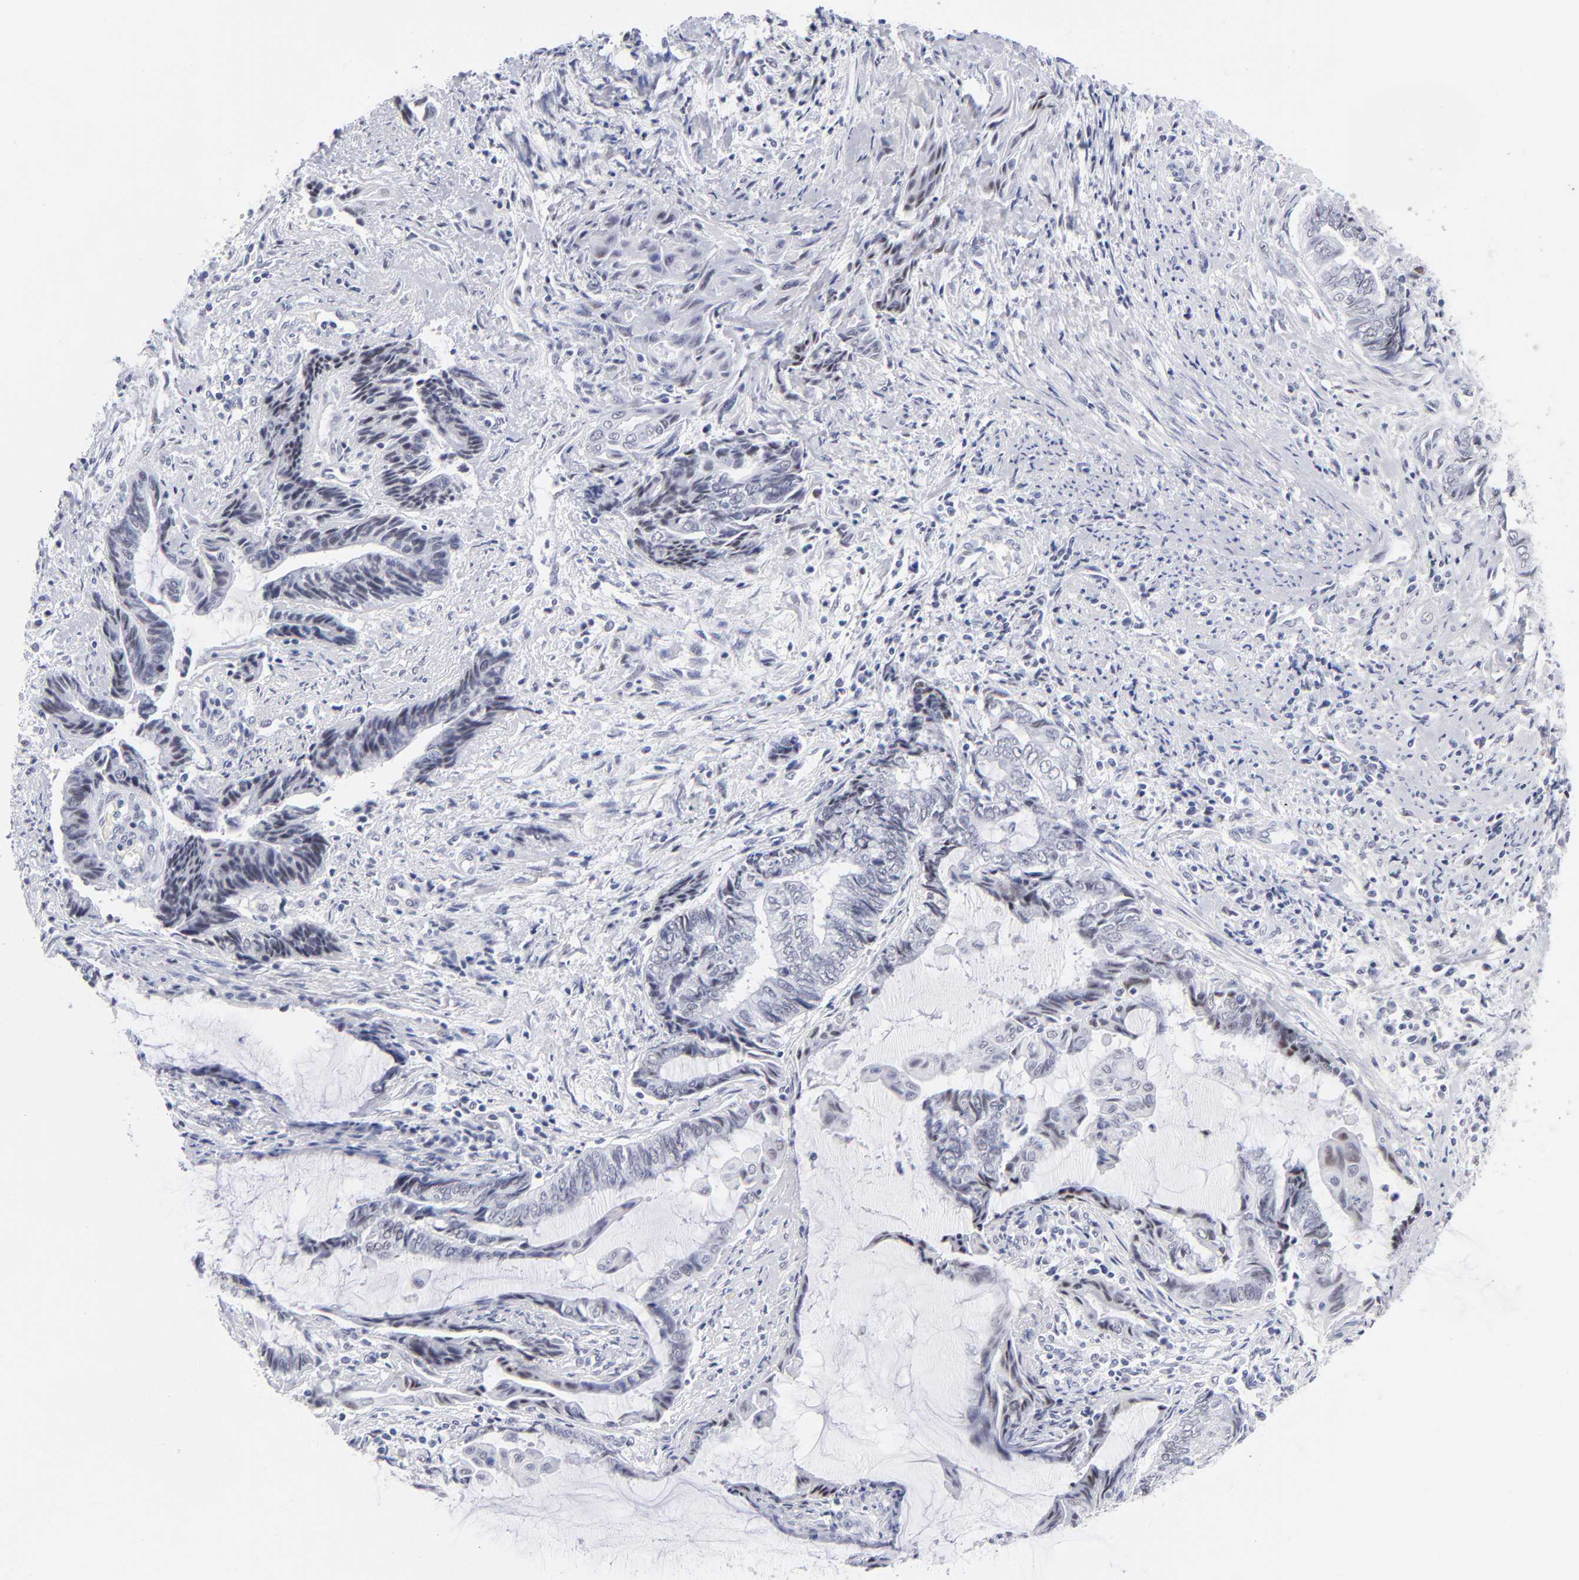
{"staining": {"intensity": "weak", "quantity": "<25%", "location": "nuclear"}, "tissue": "endometrial cancer", "cell_type": "Tumor cells", "image_type": "cancer", "snomed": [{"axis": "morphology", "description": "Adenocarcinoma, NOS"}, {"axis": "topography", "description": "Uterus"}, {"axis": "topography", "description": "Endometrium"}], "caption": "Endometrial cancer stained for a protein using immunohistochemistry (IHC) demonstrates no staining tumor cells.", "gene": "SNRPB", "patient": {"sex": "female", "age": 70}}